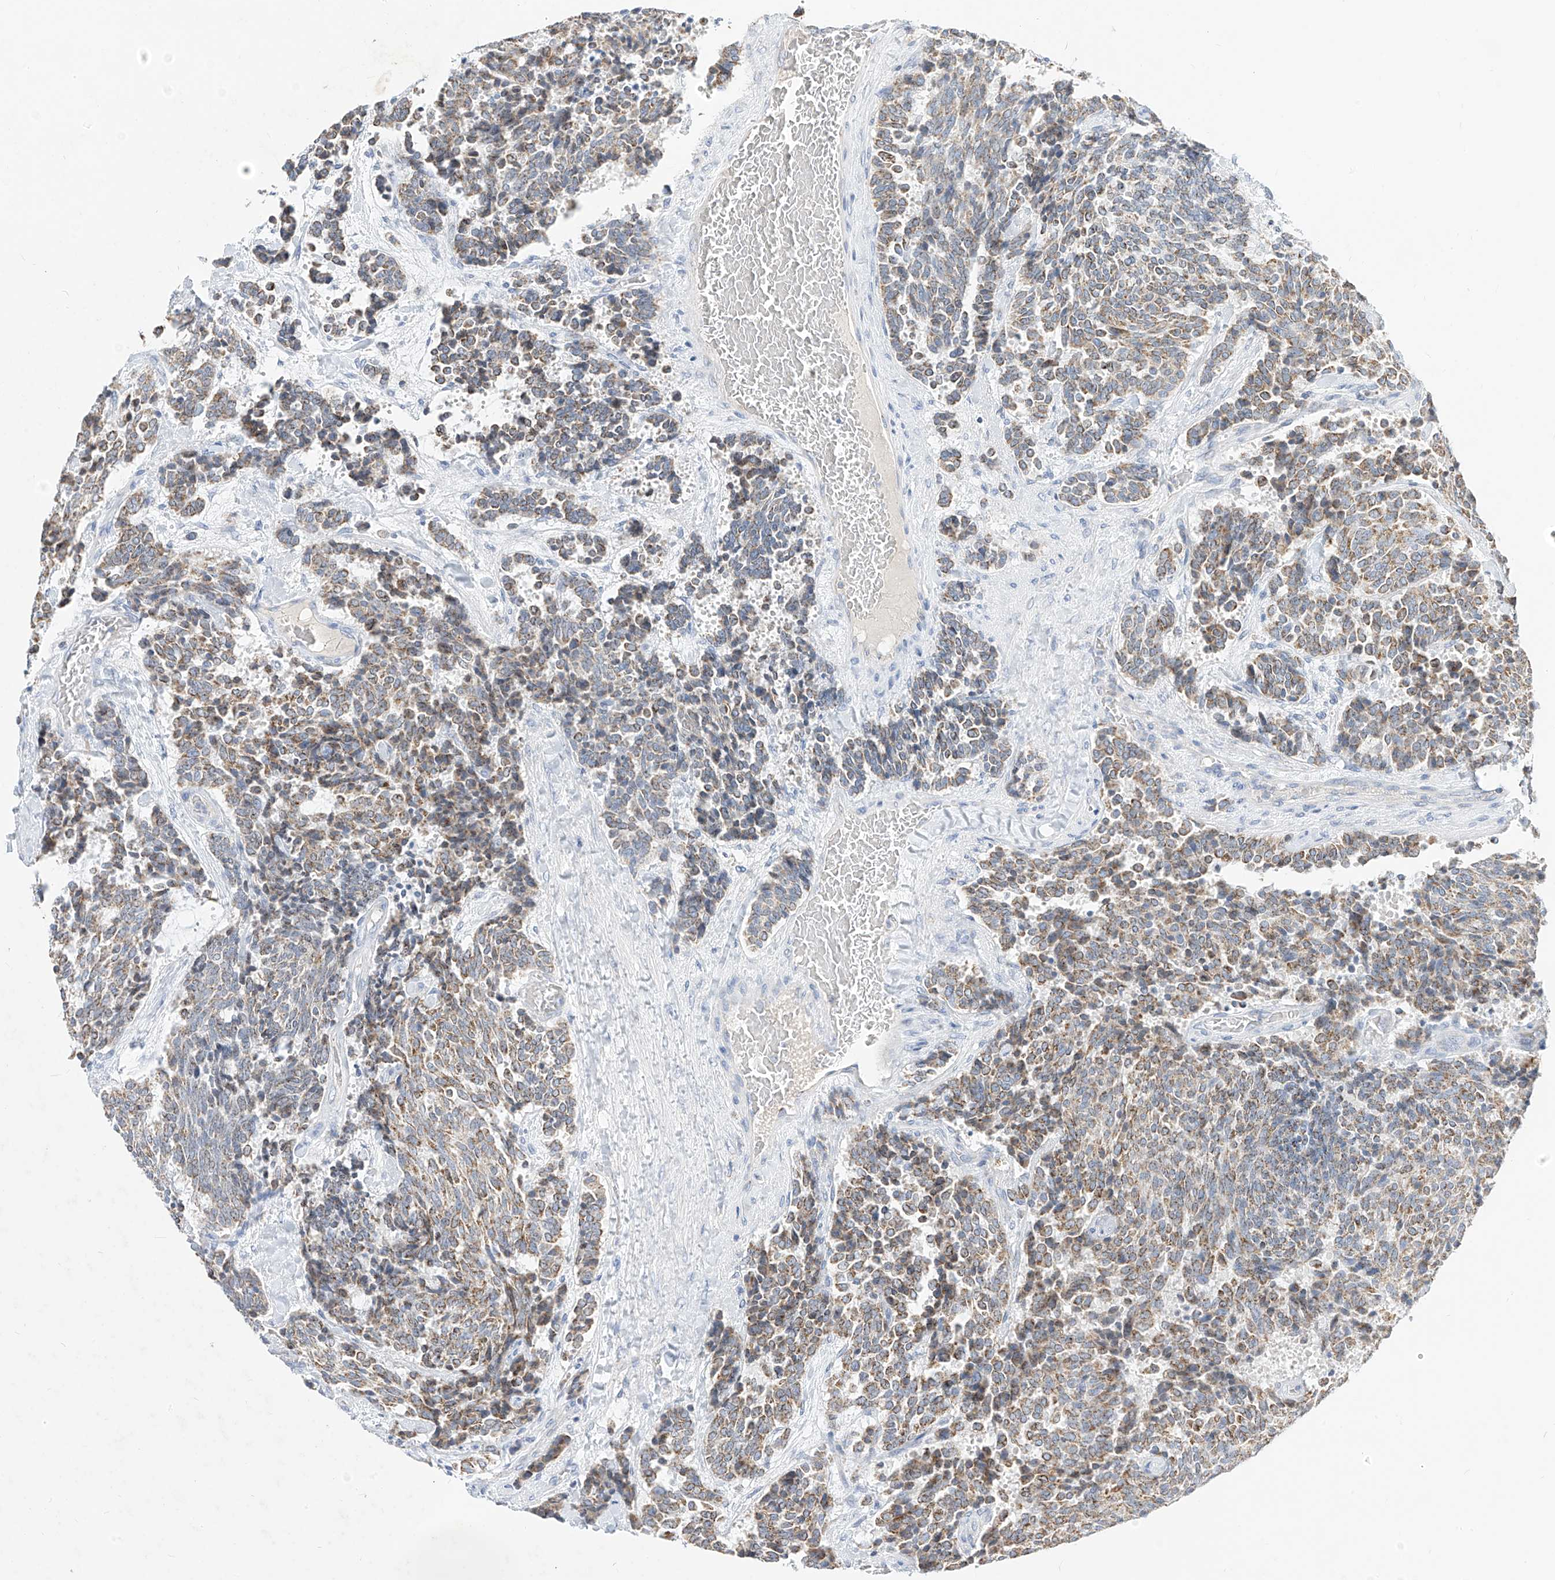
{"staining": {"intensity": "weak", "quantity": "25%-75%", "location": "cytoplasmic/membranous"}, "tissue": "carcinoid", "cell_type": "Tumor cells", "image_type": "cancer", "snomed": [{"axis": "morphology", "description": "Carcinoid, malignant, NOS"}, {"axis": "topography", "description": "Pancreas"}], "caption": "There is low levels of weak cytoplasmic/membranous staining in tumor cells of carcinoid, as demonstrated by immunohistochemical staining (brown color).", "gene": "RASA2", "patient": {"sex": "female", "age": 54}}